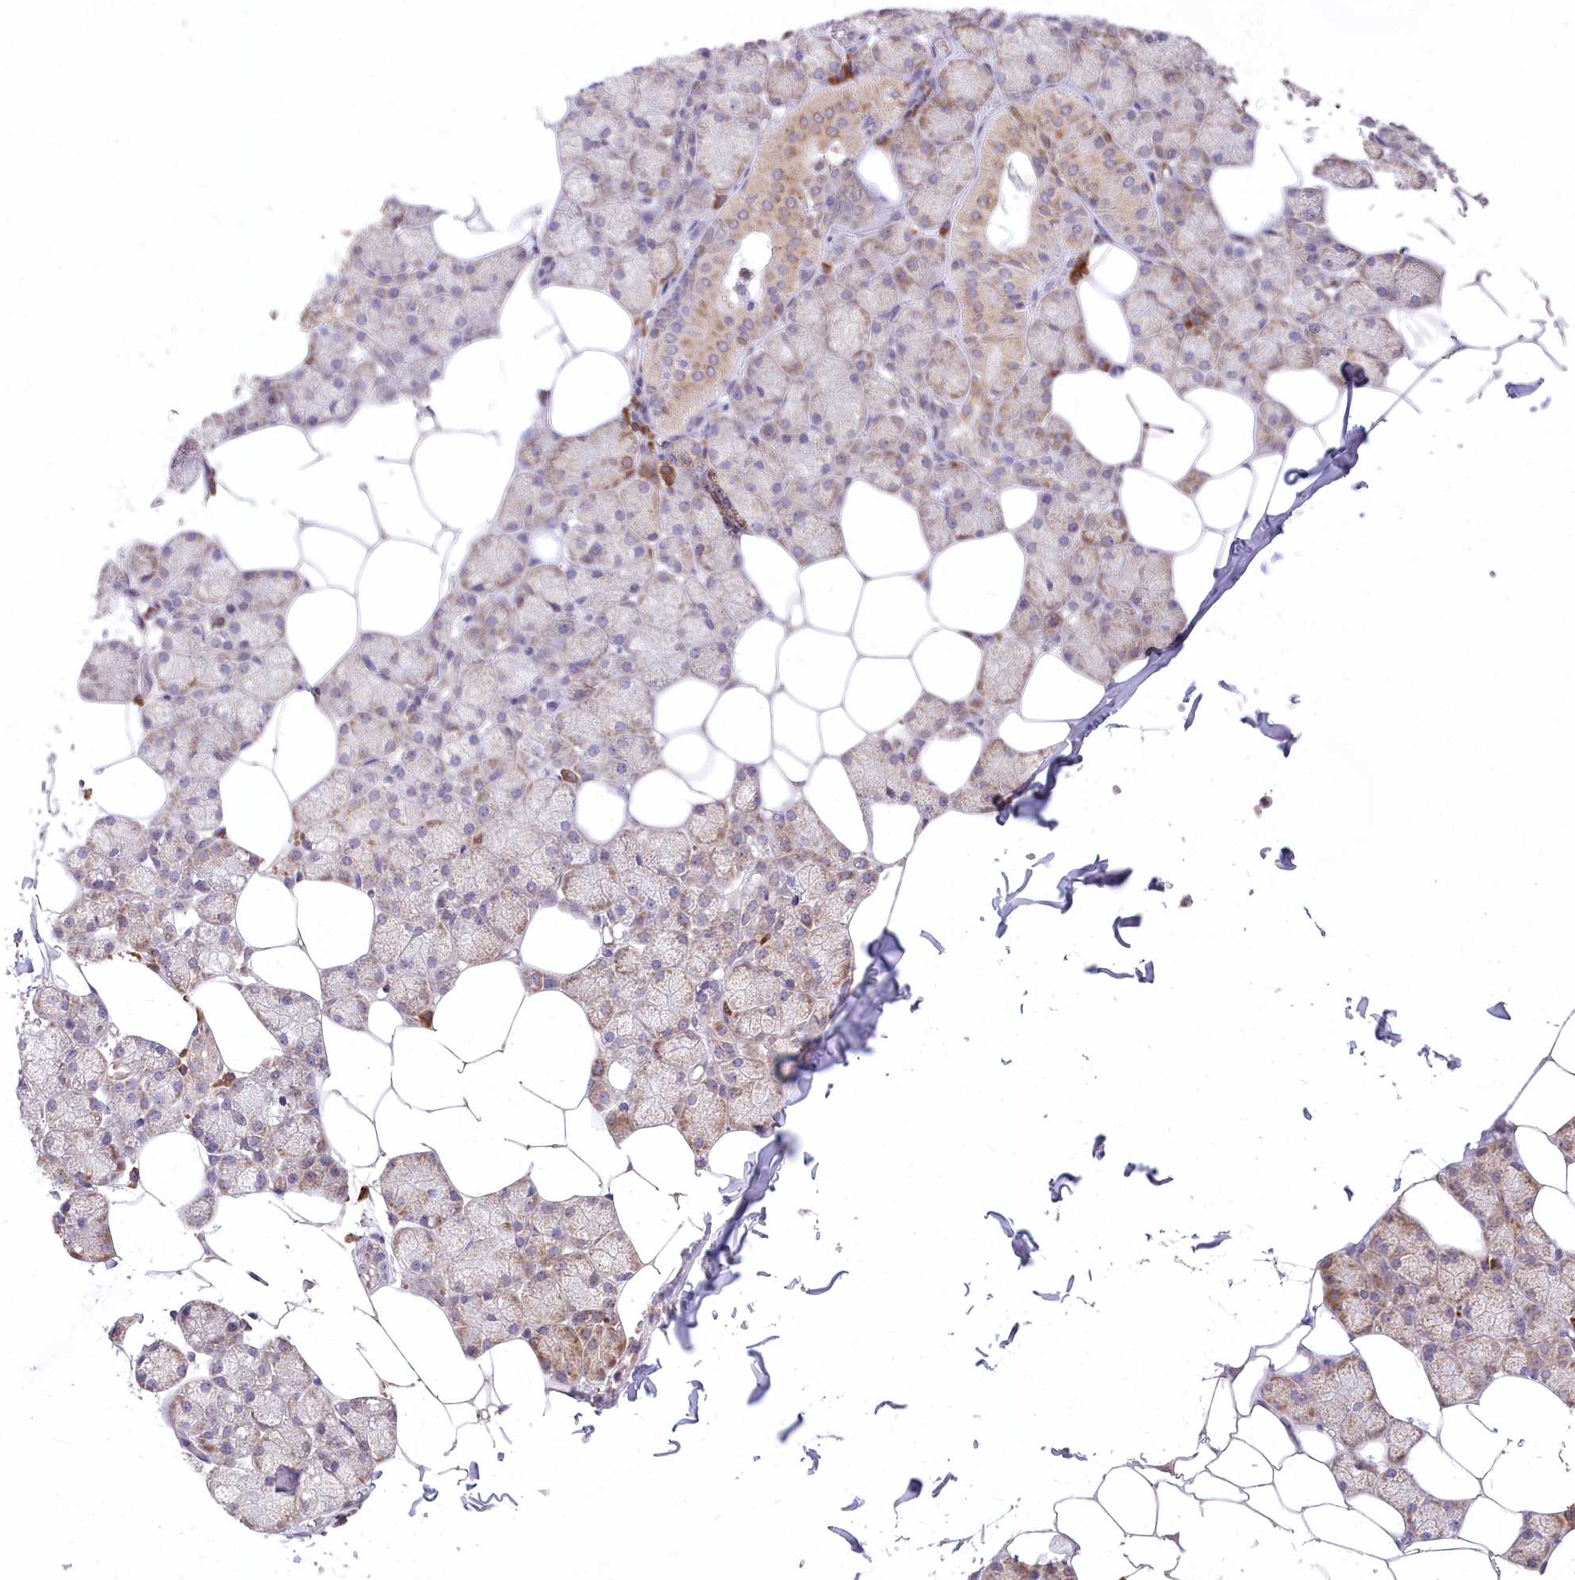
{"staining": {"intensity": "moderate", "quantity": "25%-75%", "location": "cytoplasmic/membranous"}, "tissue": "salivary gland", "cell_type": "Glandular cells", "image_type": "normal", "snomed": [{"axis": "morphology", "description": "Normal tissue, NOS"}, {"axis": "topography", "description": "Salivary gland"}], "caption": "Normal salivary gland displays moderate cytoplasmic/membranous expression in about 25%-75% of glandular cells (Brightfield microscopy of DAB IHC at high magnification)..", "gene": "STT3B", "patient": {"sex": "male", "age": 62}}